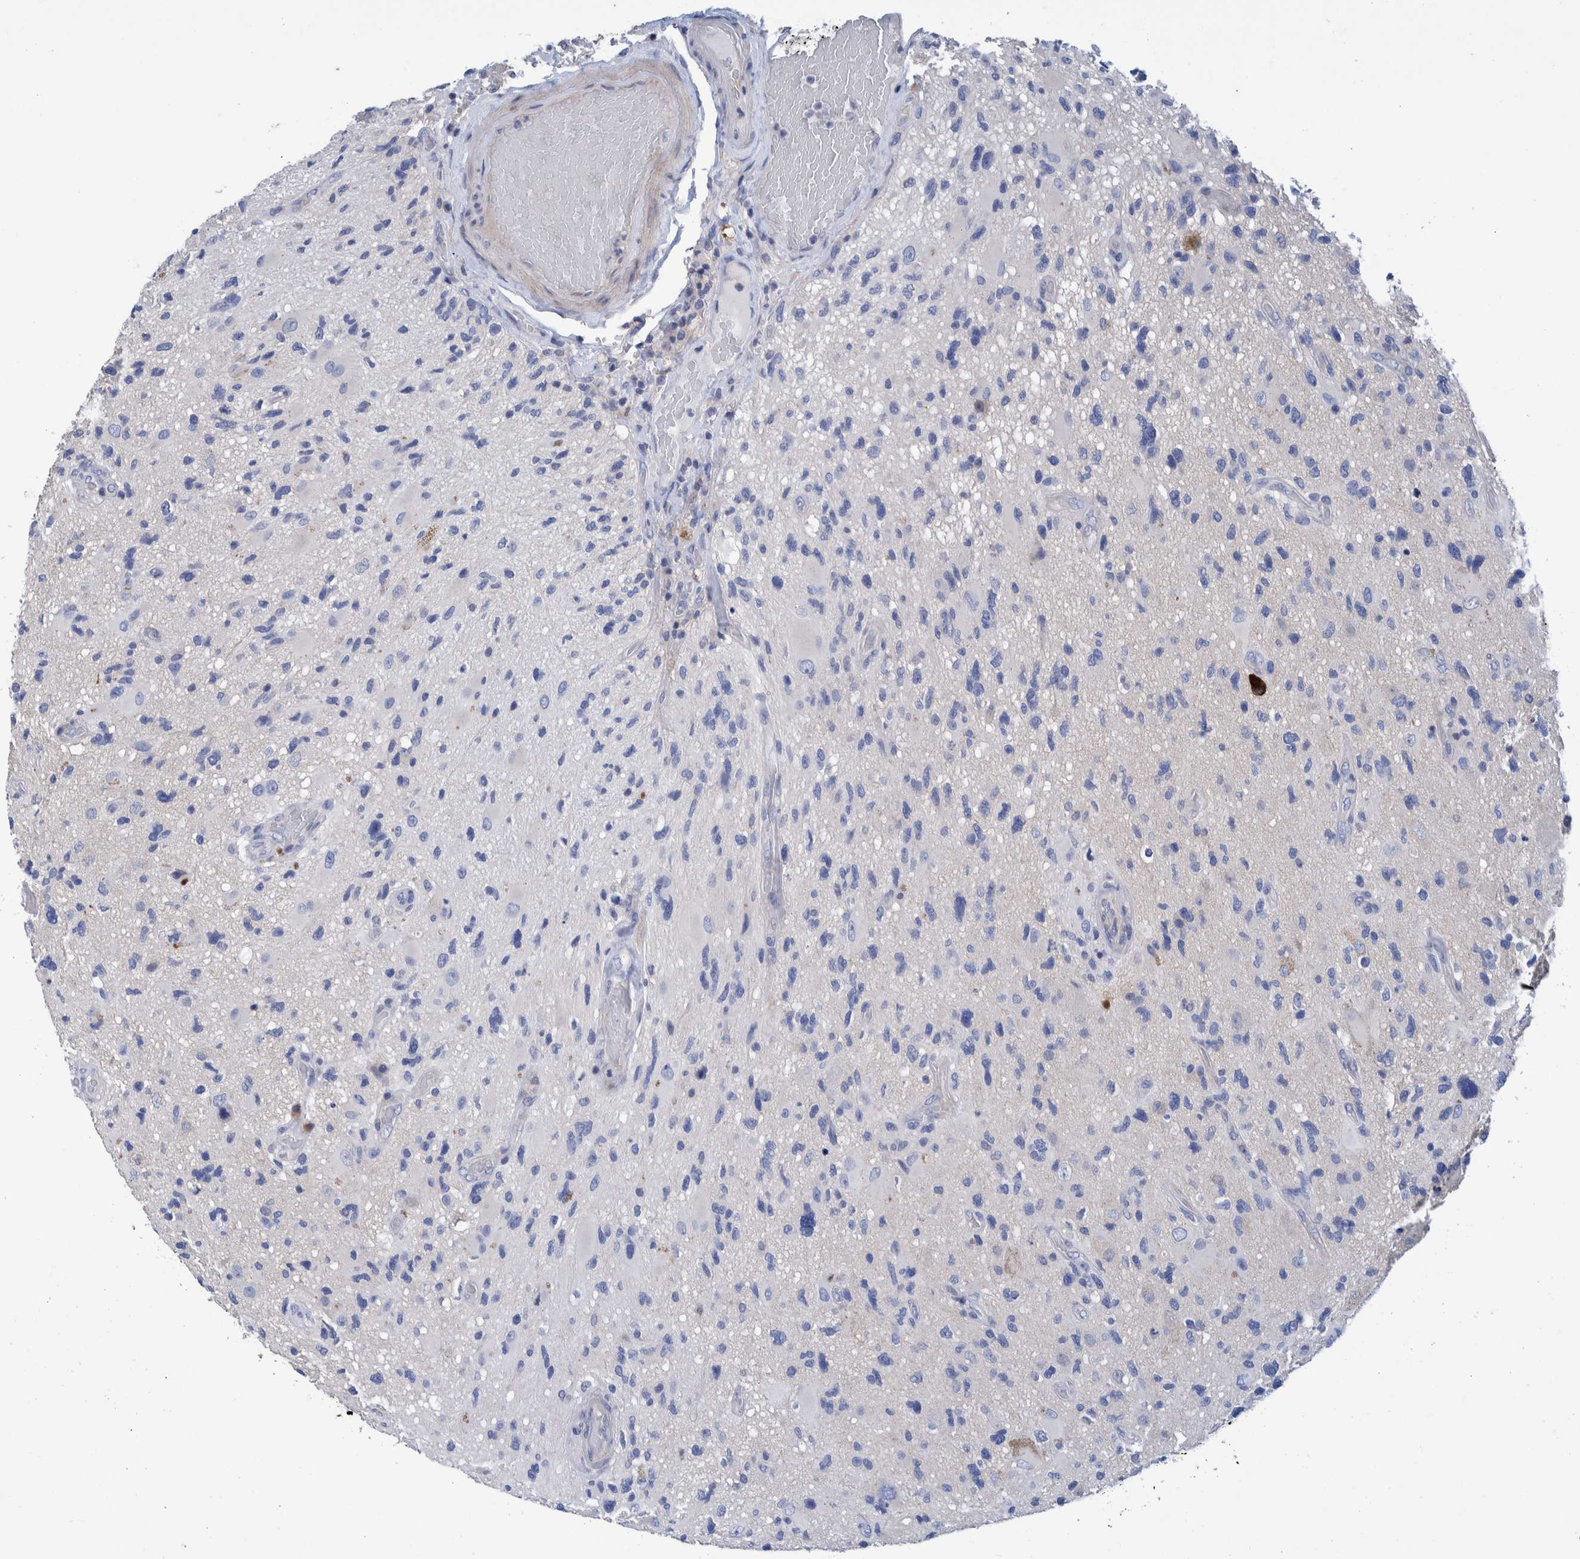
{"staining": {"intensity": "negative", "quantity": "none", "location": "none"}, "tissue": "glioma", "cell_type": "Tumor cells", "image_type": "cancer", "snomed": [{"axis": "morphology", "description": "Glioma, malignant, High grade"}, {"axis": "topography", "description": "Brain"}], "caption": "A micrograph of glioma stained for a protein displays no brown staining in tumor cells.", "gene": "MKS1", "patient": {"sex": "male", "age": 33}}